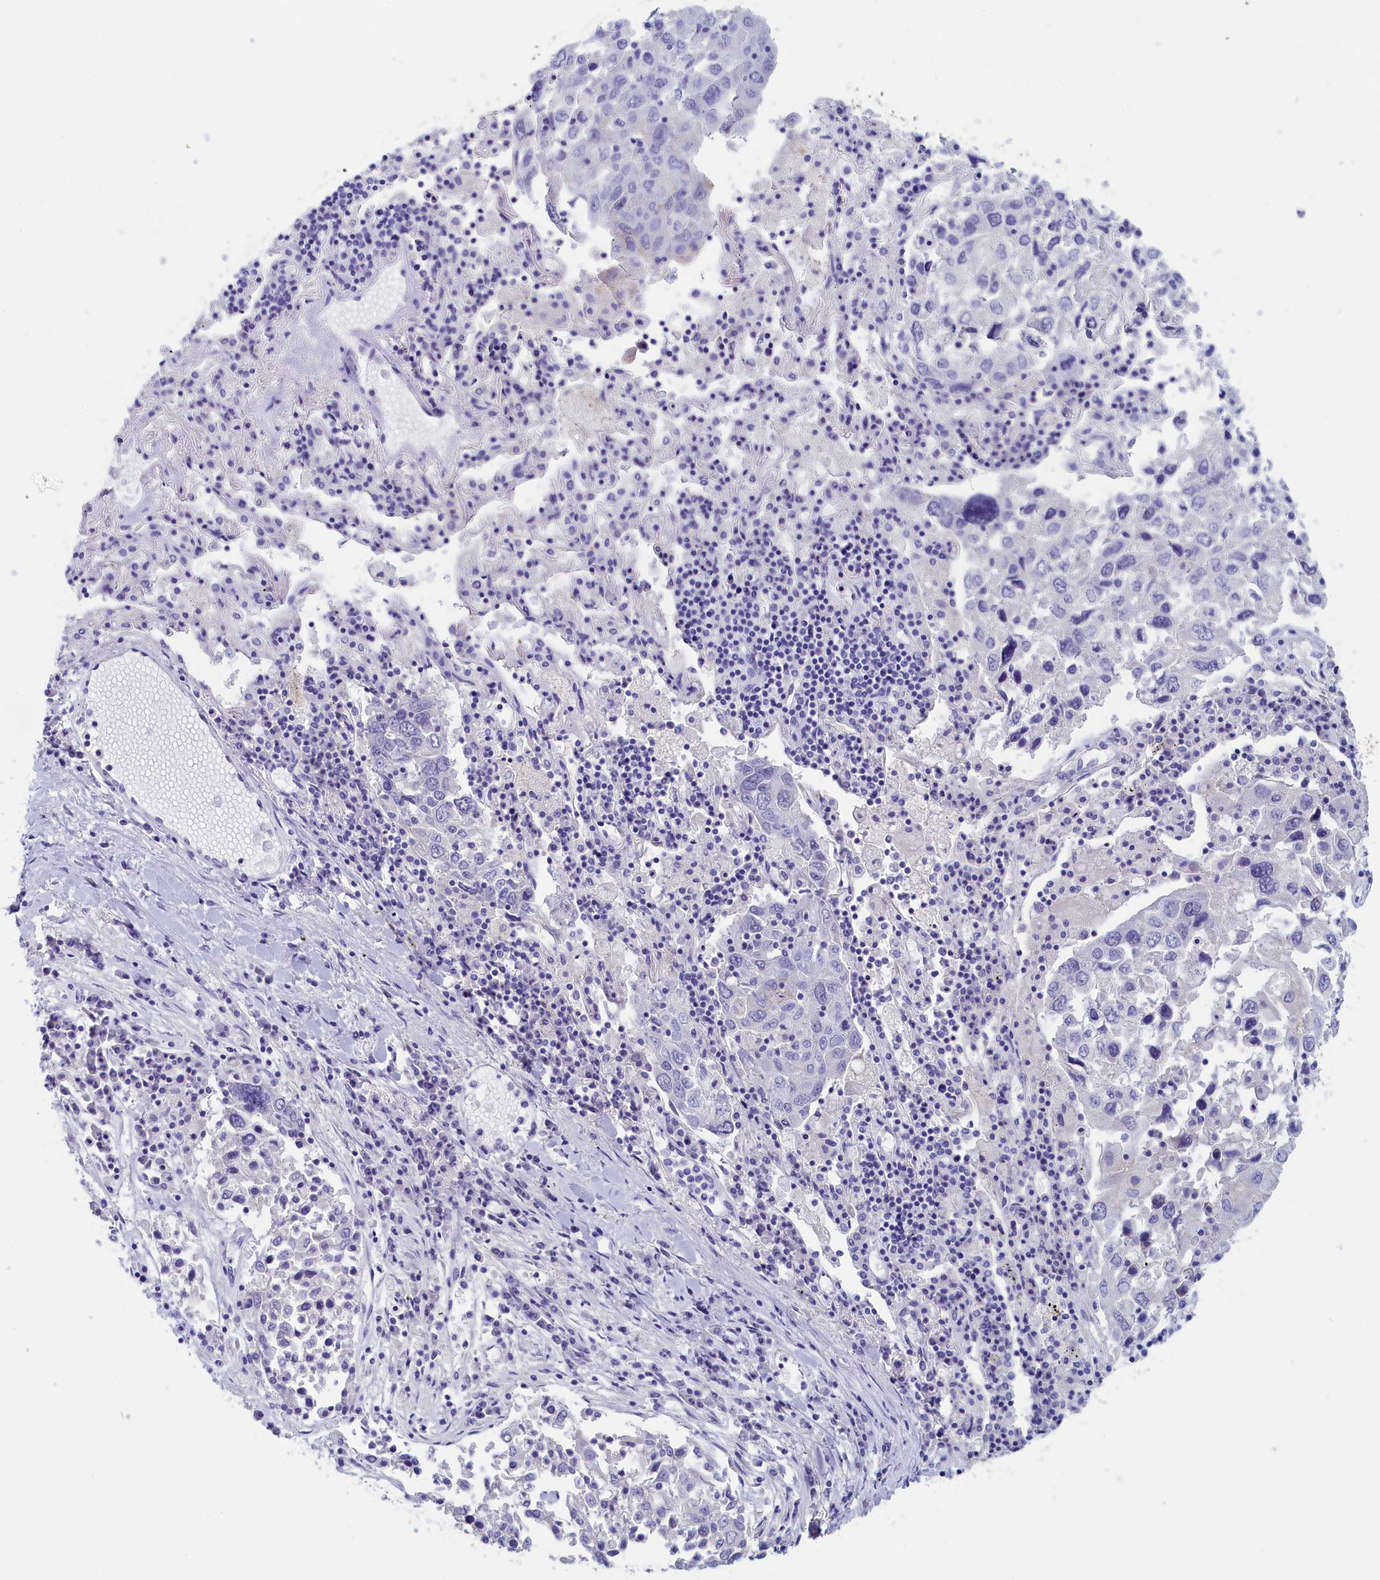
{"staining": {"intensity": "negative", "quantity": "none", "location": "none"}, "tissue": "lung cancer", "cell_type": "Tumor cells", "image_type": "cancer", "snomed": [{"axis": "morphology", "description": "Squamous cell carcinoma, NOS"}, {"axis": "topography", "description": "Lung"}], "caption": "Tumor cells show no significant protein positivity in lung cancer (squamous cell carcinoma).", "gene": "ANKRD2", "patient": {"sex": "male", "age": 65}}